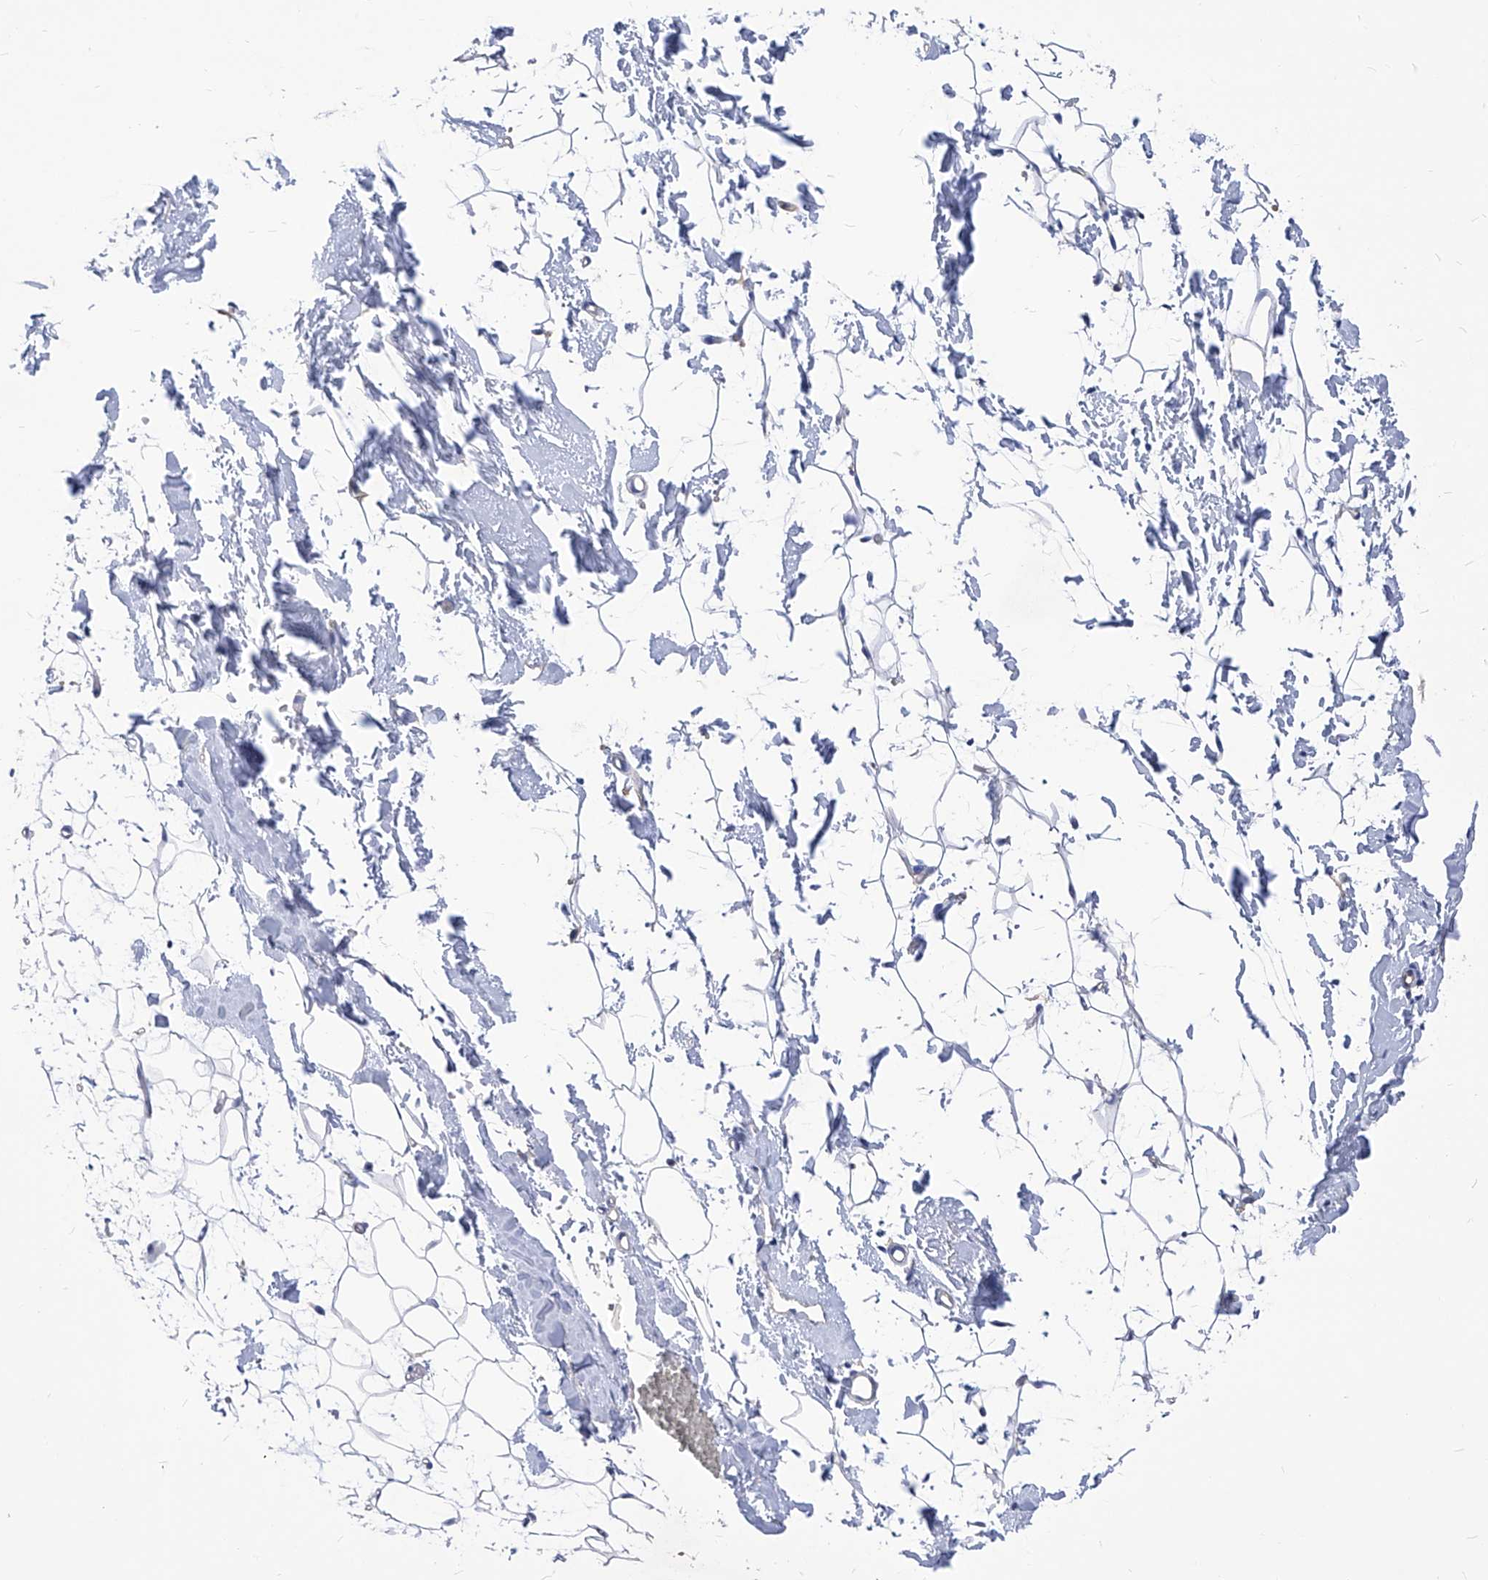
{"staining": {"intensity": "negative", "quantity": "none", "location": "none"}, "tissue": "adipose tissue", "cell_type": "Adipocytes", "image_type": "normal", "snomed": [{"axis": "morphology", "description": "Normal tissue, NOS"}, {"axis": "topography", "description": "Breast"}], "caption": "A high-resolution photomicrograph shows immunohistochemistry (IHC) staining of normal adipose tissue, which exhibits no significant staining in adipocytes.", "gene": "XPNPEP1", "patient": {"sex": "female", "age": 23}}